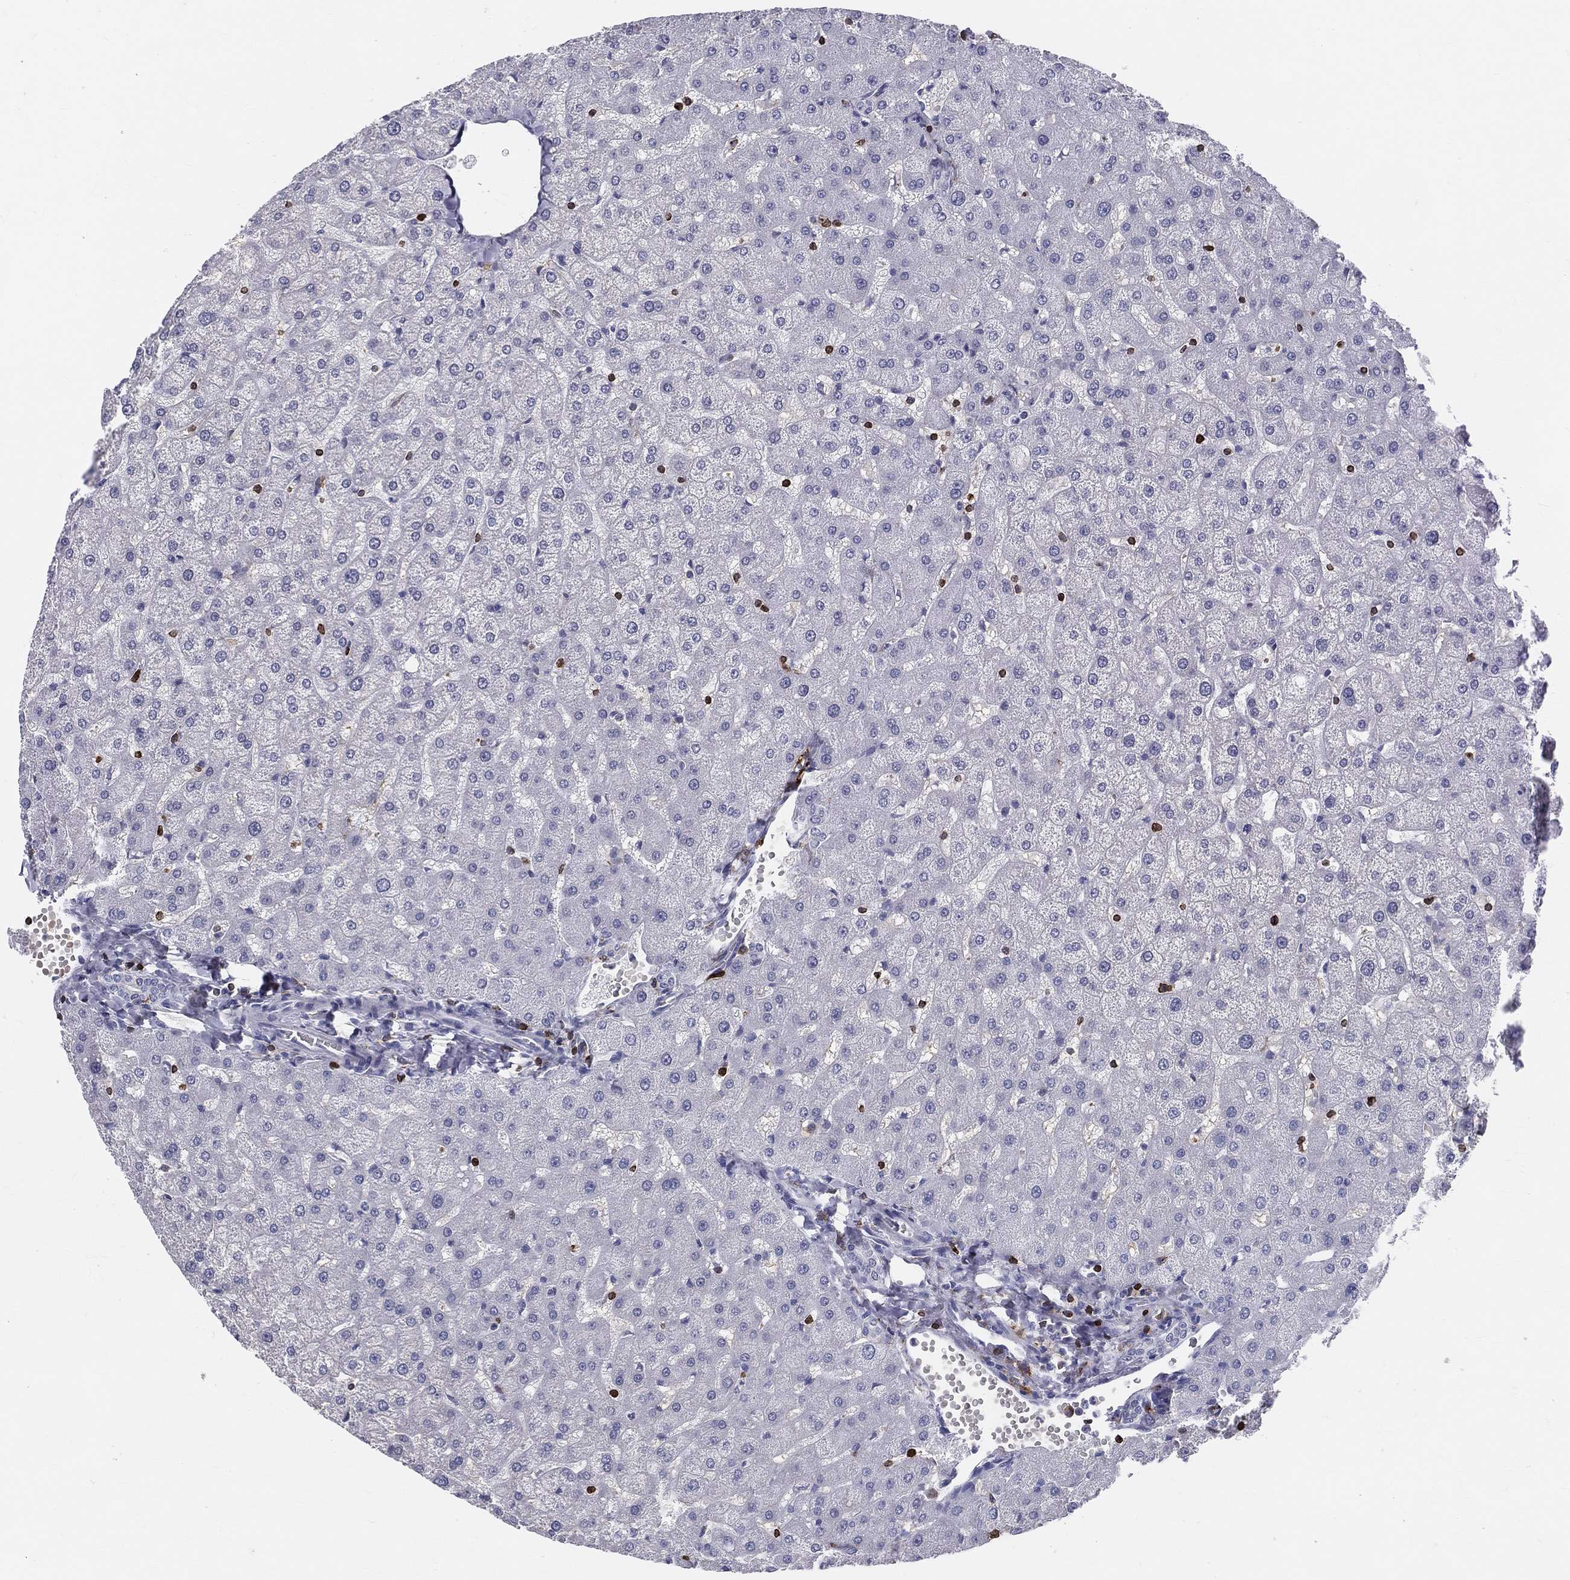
{"staining": {"intensity": "negative", "quantity": "none", "location": "none"}, "tissue": "liver", "cell_type": "Cholangiocytes", "image_type": "normal", "snomed": [{"axis": "morphology", "description": "Normal tissue, NOS"}, {"axis": "topography", "description": "Liver"}], "caption": "A photomicrograph of liver stained for a protein reveals no brown staining in cholangiocytes. The staining is performed using DAB (3,3'-diaminobenzidine) brown chromogen with nuclei counter-stained in using hematoxylin.", "gene": "CTSW", "patient": {"sex": "female", "age": 50}}